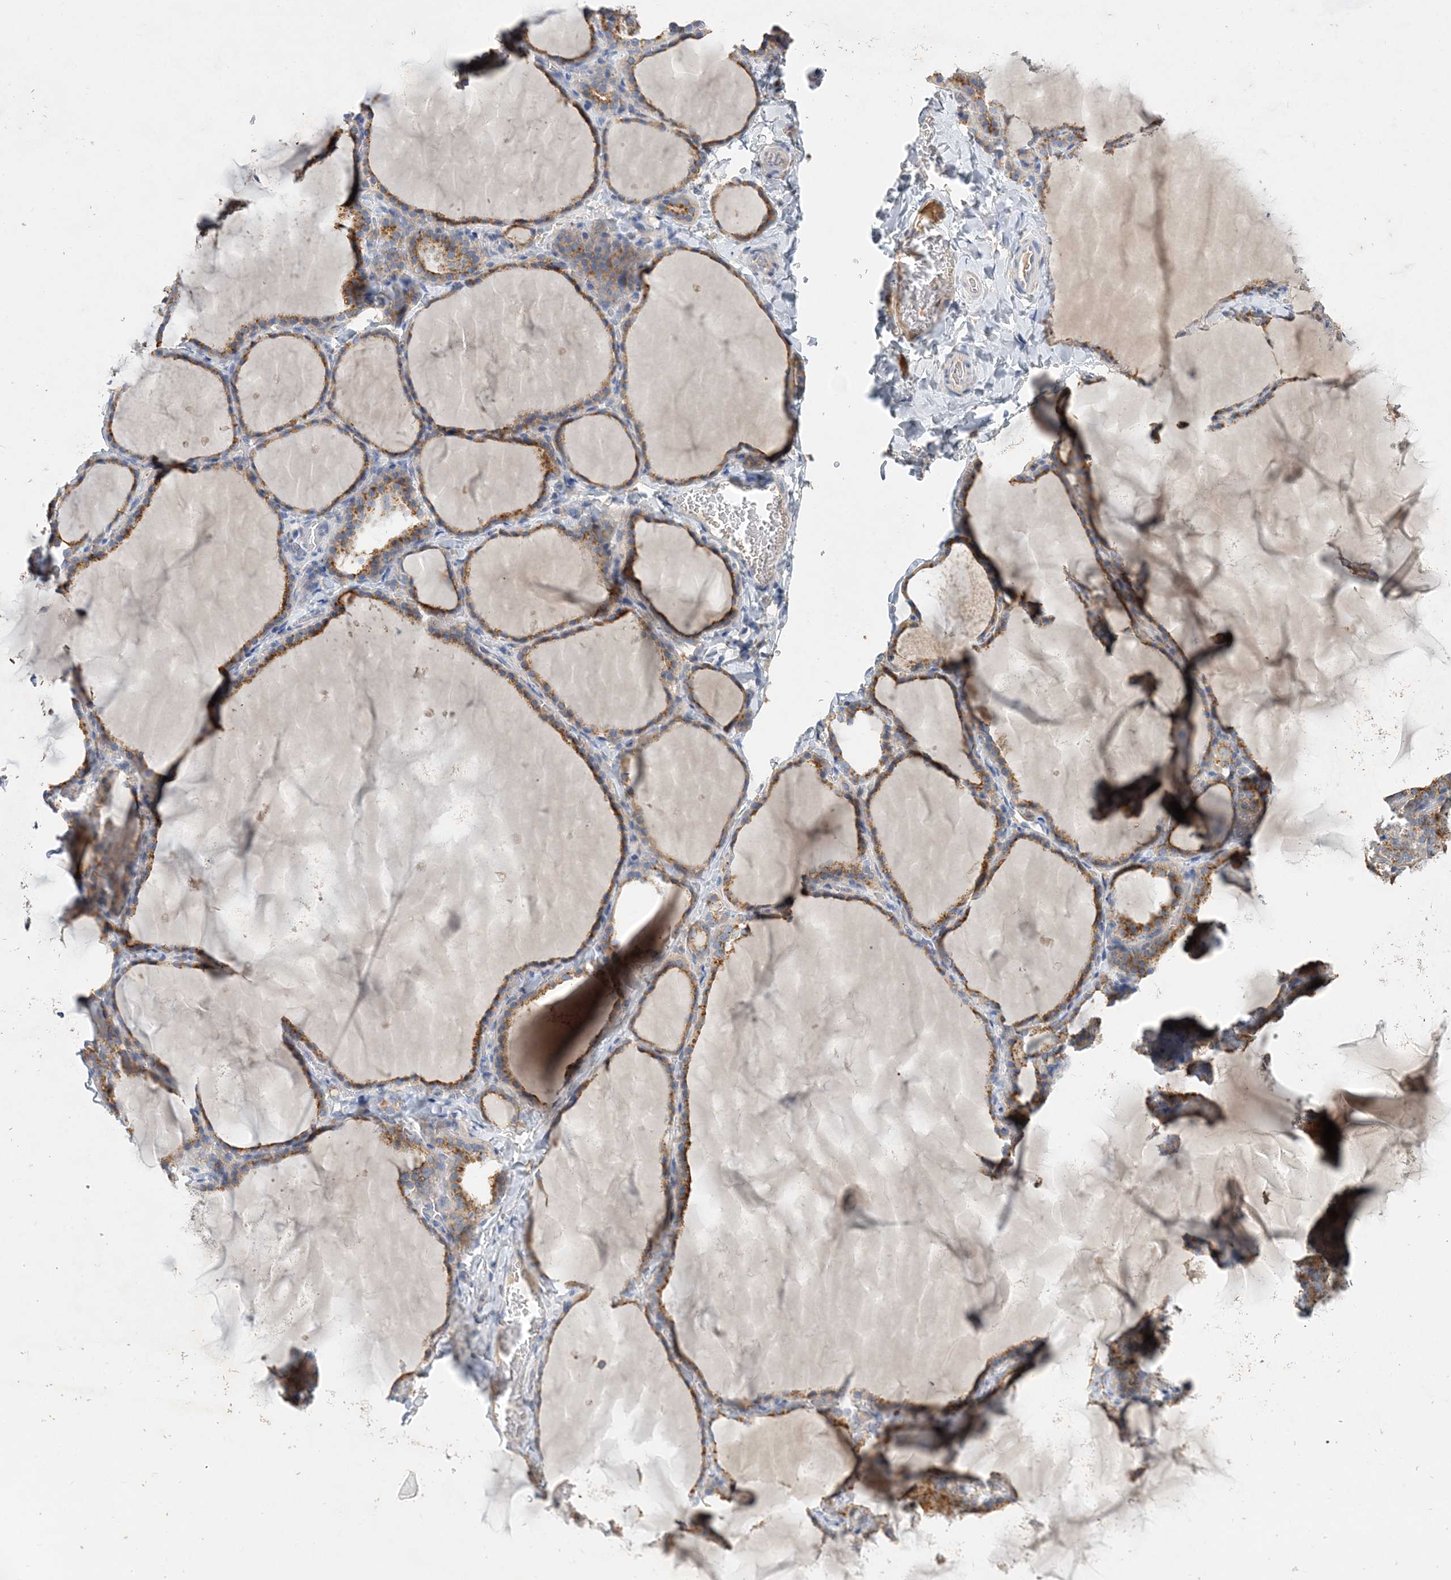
{"staining": {"intensity": "moderate", "quantity": "25%-75%", "location": "cytoplasmic/membranous"}, "tissue": "thyroid gland", "cell_type": "Glandular cells", "image_type": "normal", "snomed": [{"axis": "morphology", "description": "Normal tissue, NOS"}, {"axis": "topography", "description": "Thyroid gland"}], "caption": "Brown immunohistochemical staining in normal thyroid gland reveals moderate cytoplasmic/membranous expression in about 25%-75% of glandular cells. (DAB (3,3'-diaminobenzidine) = brown stain, brightfield microscopy at high magnification).", "gene": "GRINA", "patient": {"sex": "female", "age": 22}}